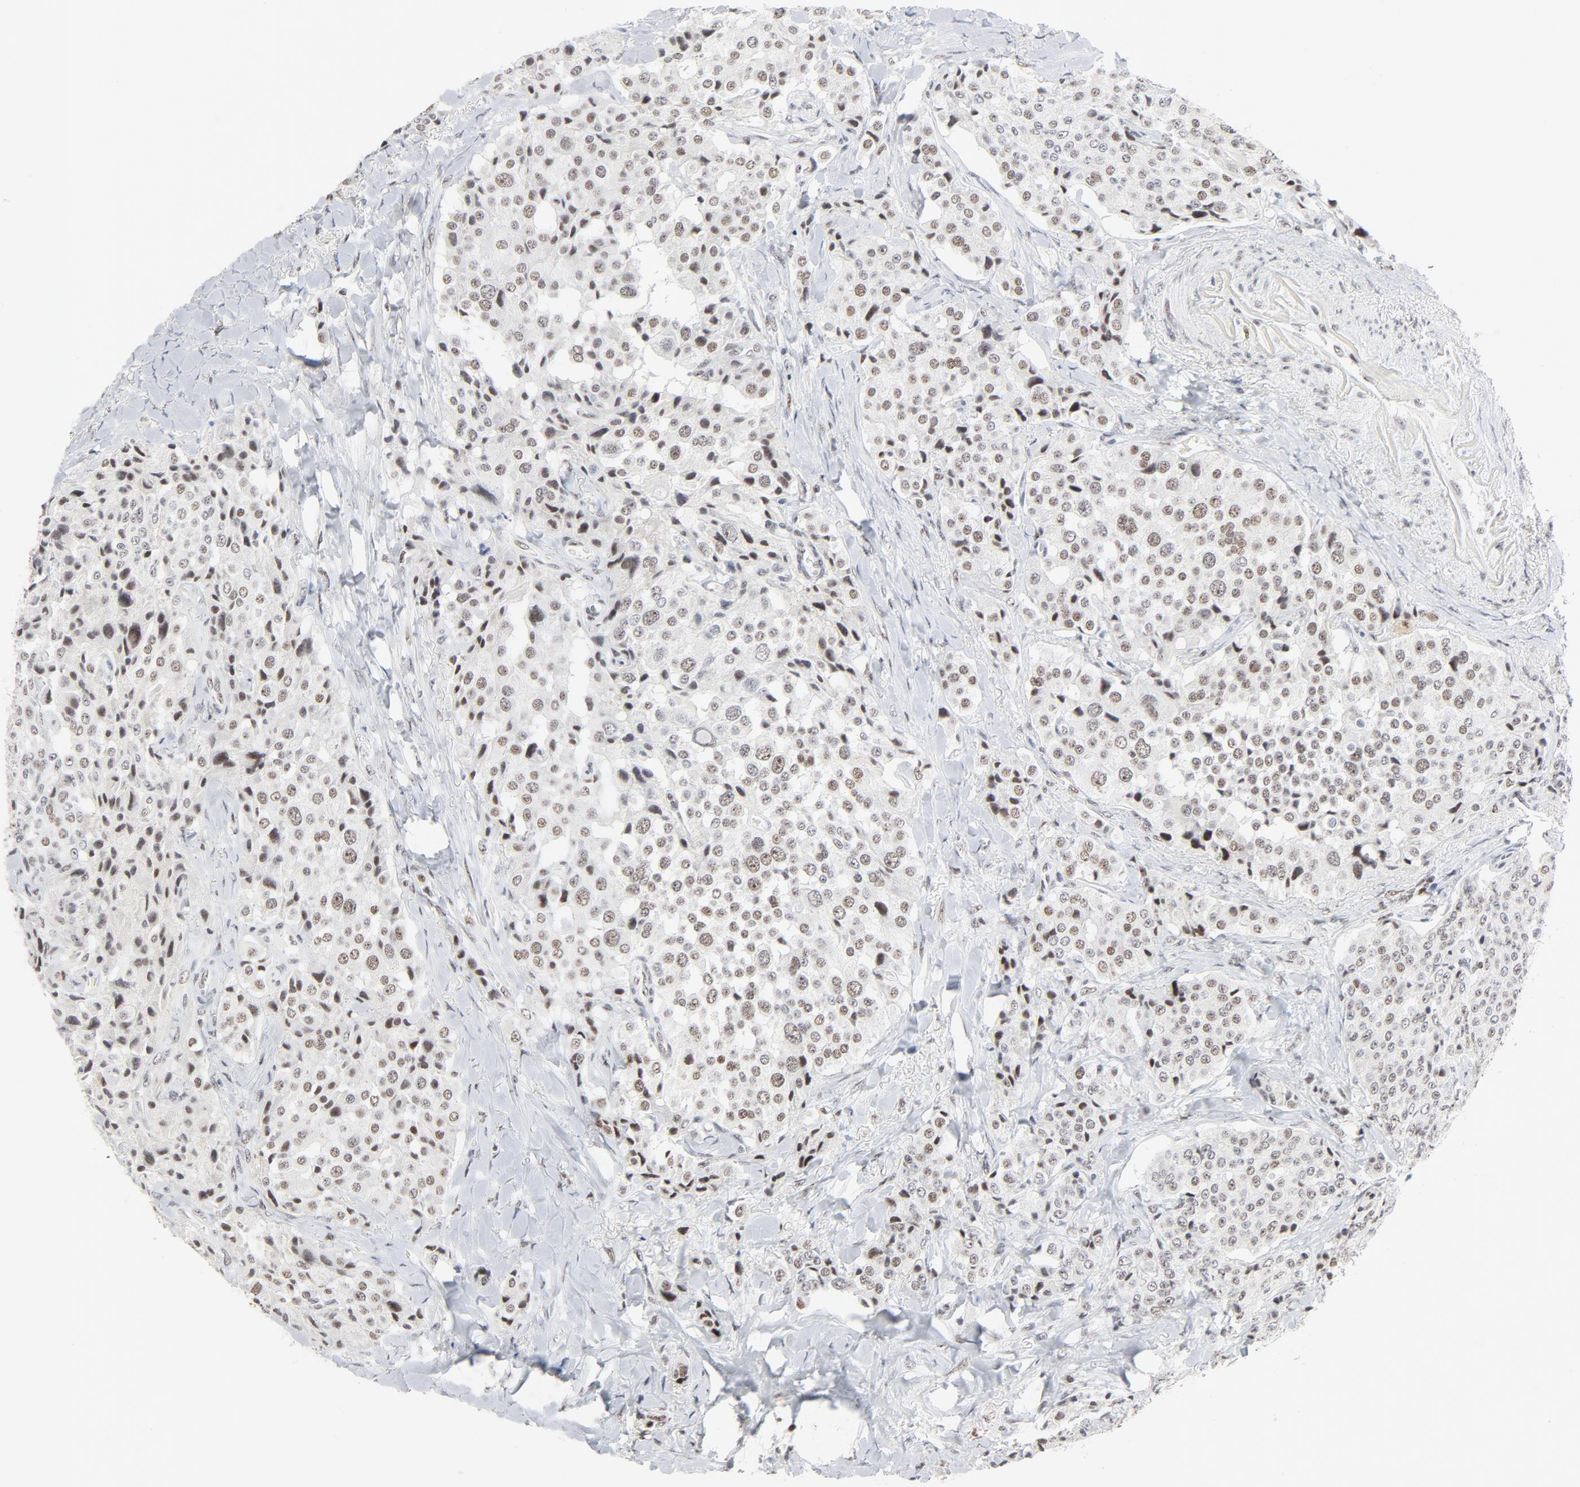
{"staining": {"intensity": "moderate", "quantity": ">75%", "location": "nuclear"}, "tissue": "carcinoid", "cell_type": "Tumor cells", "image_type": "cancer", "snomed": [{"axis": "morphology", "description": "Carcinoid, malignant, NOS"}, {"axis": "topography", "description": "Colon"}], "caption": "Immunohistochemistry (IHC) micrograph of human carcinoid stained for a protein (brown), which displays medium levels of moderate nuclear positivity in approximately >75% of tumor cells.", "gene": "GTF2H1", "patient": {"sex": "female", "age": 61}}